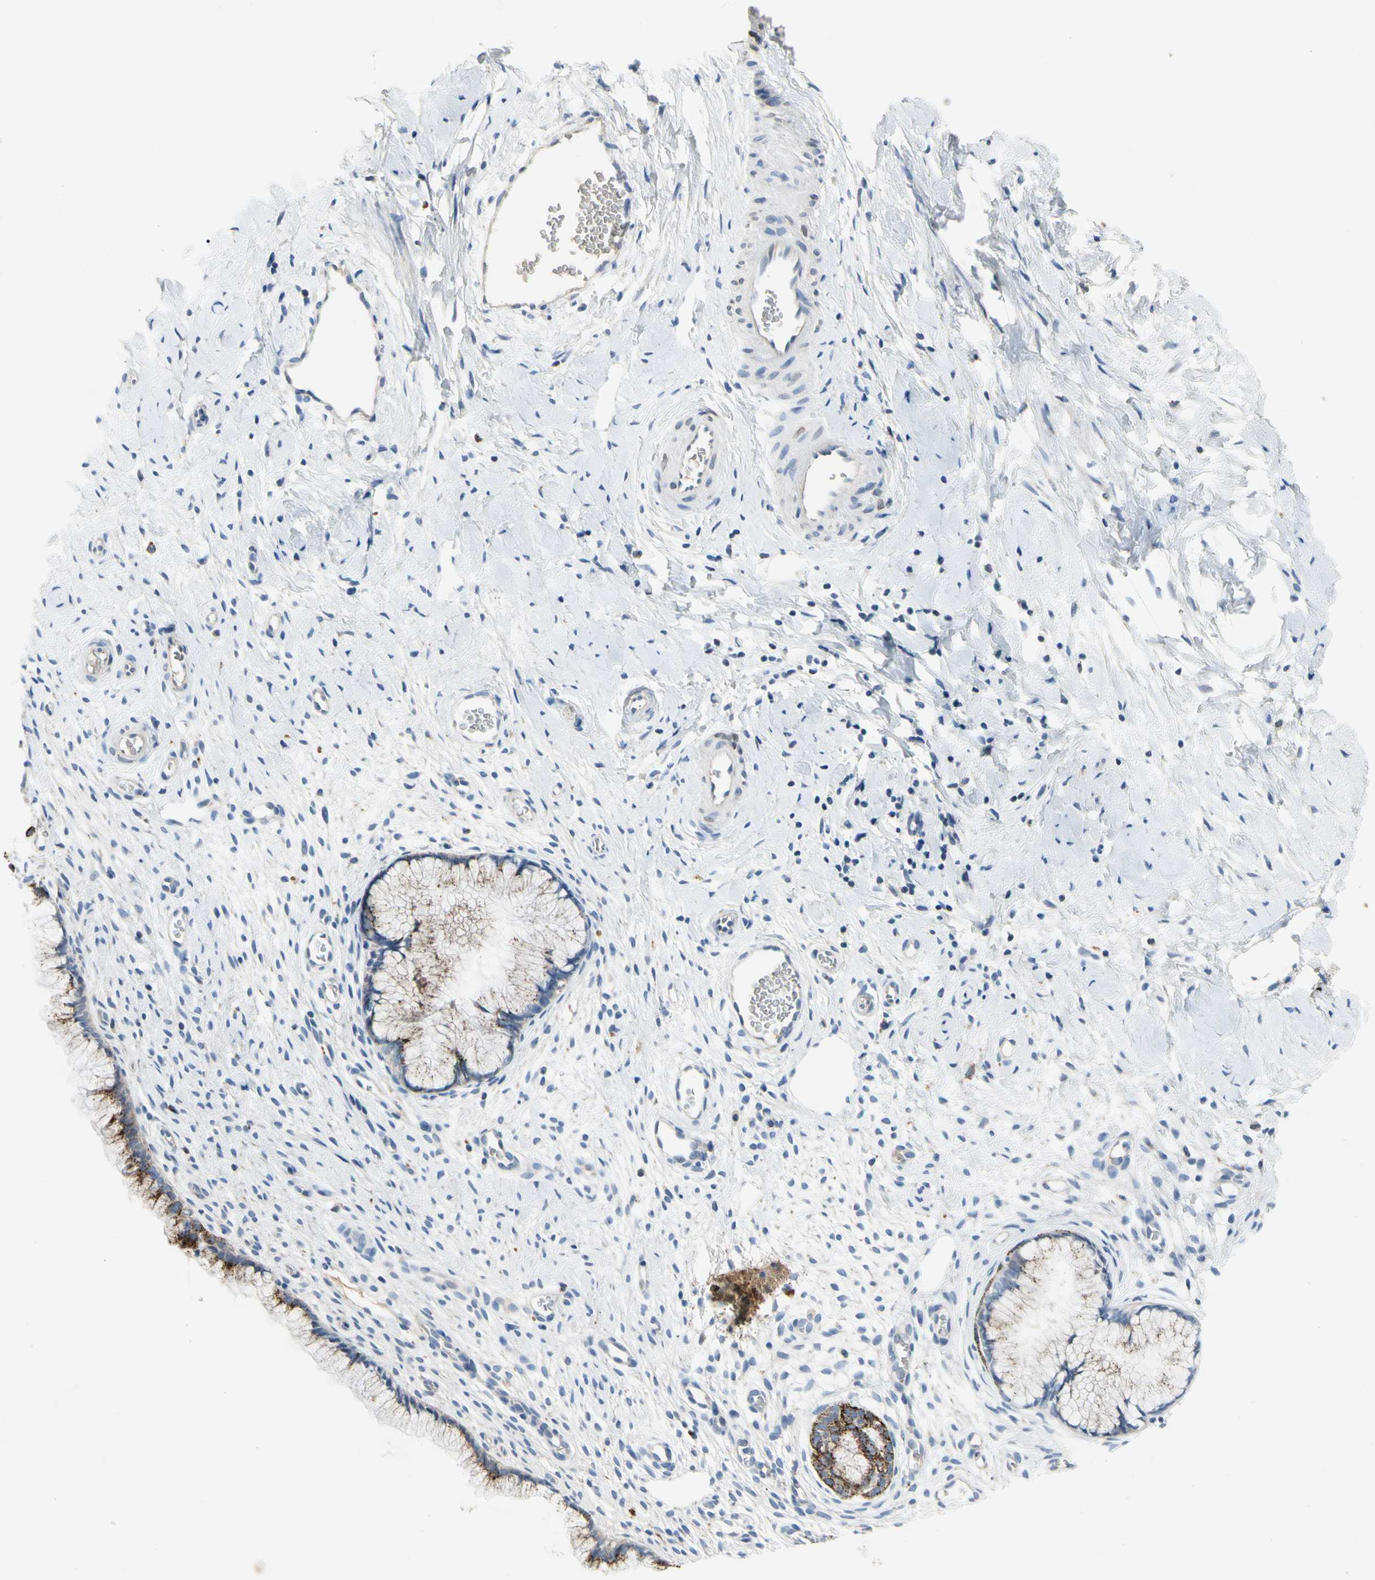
{"staining": {"intensity": "moderate", "quantity": ">75%", "location": "cytoplasmic/membranous"}, "tissue": "cervix", "cell_type": "Glandular cells", "image_type": "normal", "snomed": [{"axis": "morphology", "description": "Normal tissue, NOS"}, {"axis": "topography", "description": "Cervix"}], "caption": "A photomicrograph showing moderate cytoplasmic/membranous staining in approximately >75% of glandular cells in normal cervix, as visualized by brown immunohistochemical staining.", "gene": "RETSAT", "patient": {"sex": "female", "age": 65}}